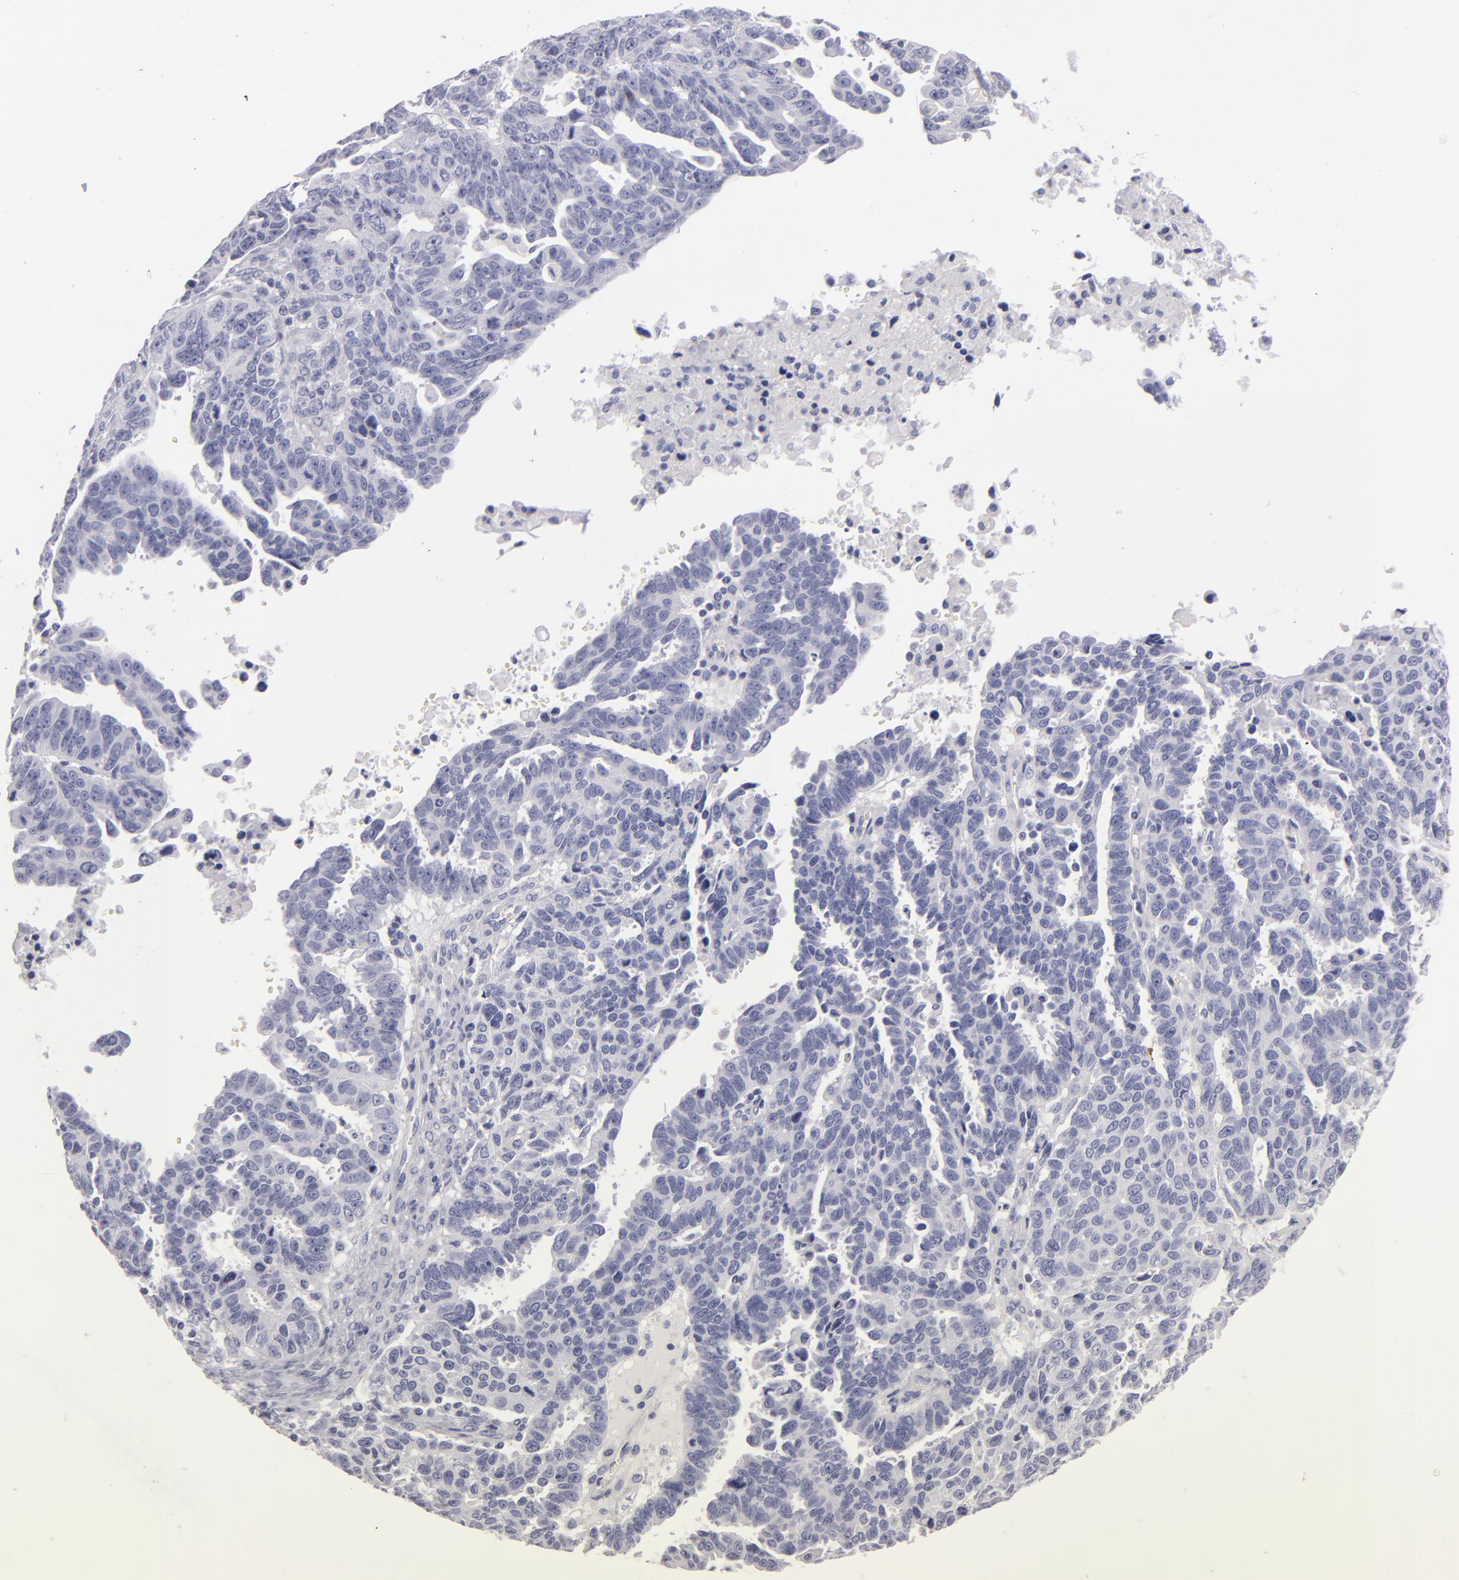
{"staining": {"intensity": "negative", "quantity": "none", "location": "none"}, "tissue": "ovarian cancer", "cell_type": "Tumor cells", "image_type": "cancer", "snomed": [{"axis": "morphology", "description": "Carcinoma, endometroid"}, {"axis": "morphology", "description": "Cystadenocarcinoma, serous, NOS"}, {"axis": "topography", "description": "Ovary"}], "caption": "IHC micrograph of neoplastic tissue: serous cystadenocarcinoma (ovarian) stained with DAB exhibits no significant protein staining in tumor cells. (DAB (3,3'-diaminobenzidine) IHC with hematoxylin counter stain).", "gene": "CD207", "patient": {"sex": "female", "age": 45}}